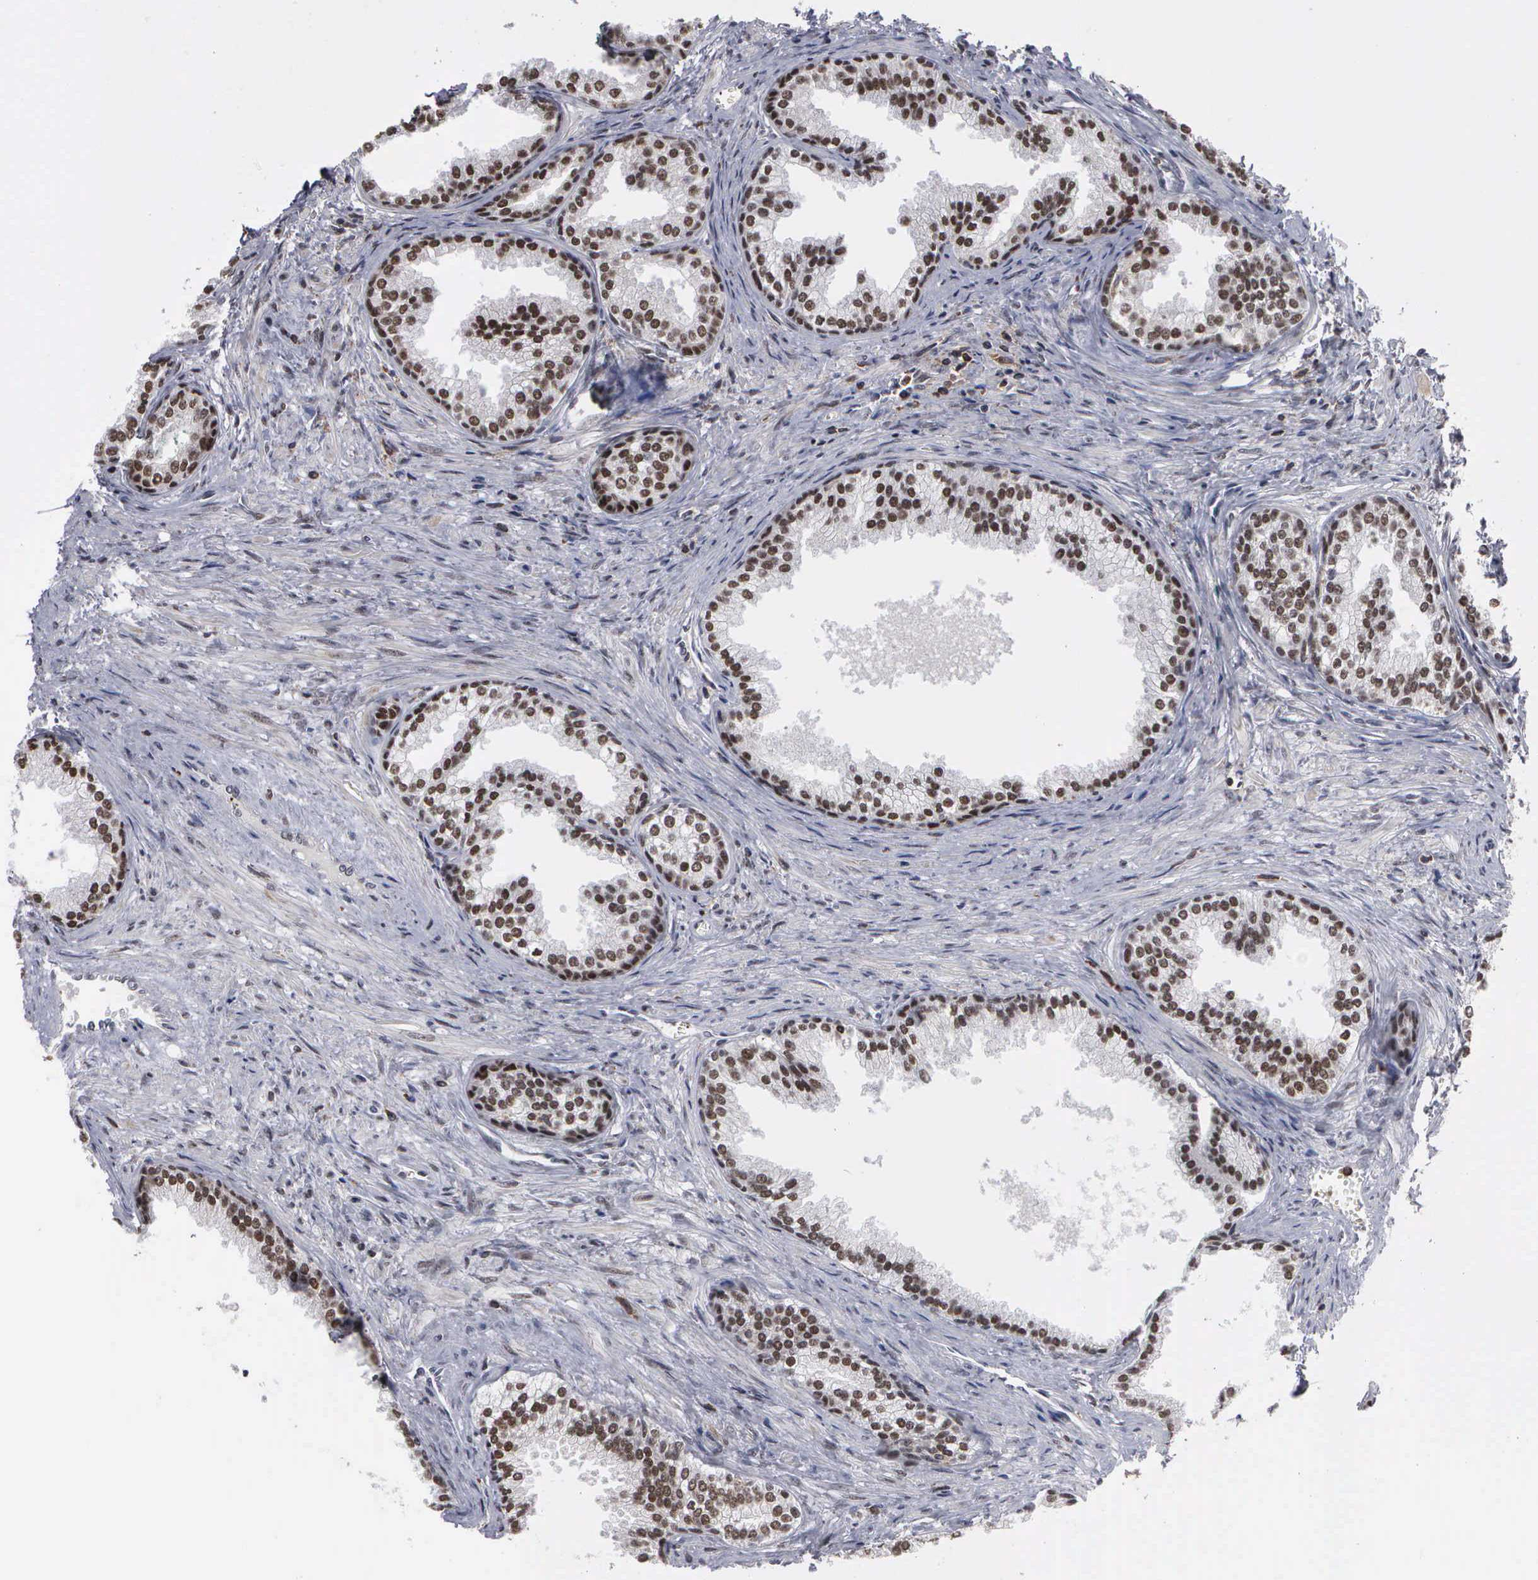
{"staining": {"intensity": "strong", "quantity": ">75%", "location": "cytoplasmic/membranous,nuclear"}, "tissue": "prostate", "cell_type": "Glandular cells", "image_type": "normal", "snomed": [{"axis": "morphology", "description": "Normal tissue, NOS"}, {"axis": "topography", "description": "Prostate"}], "caption": "Immunohistochemical staining of benign prostate shows high levels of strong cytoplasmic/membranous,nuclear positivity in approximately >75% of glandular cells.", "gene": "TRMT5", "patient": {"sex": "male", "age": 68}}